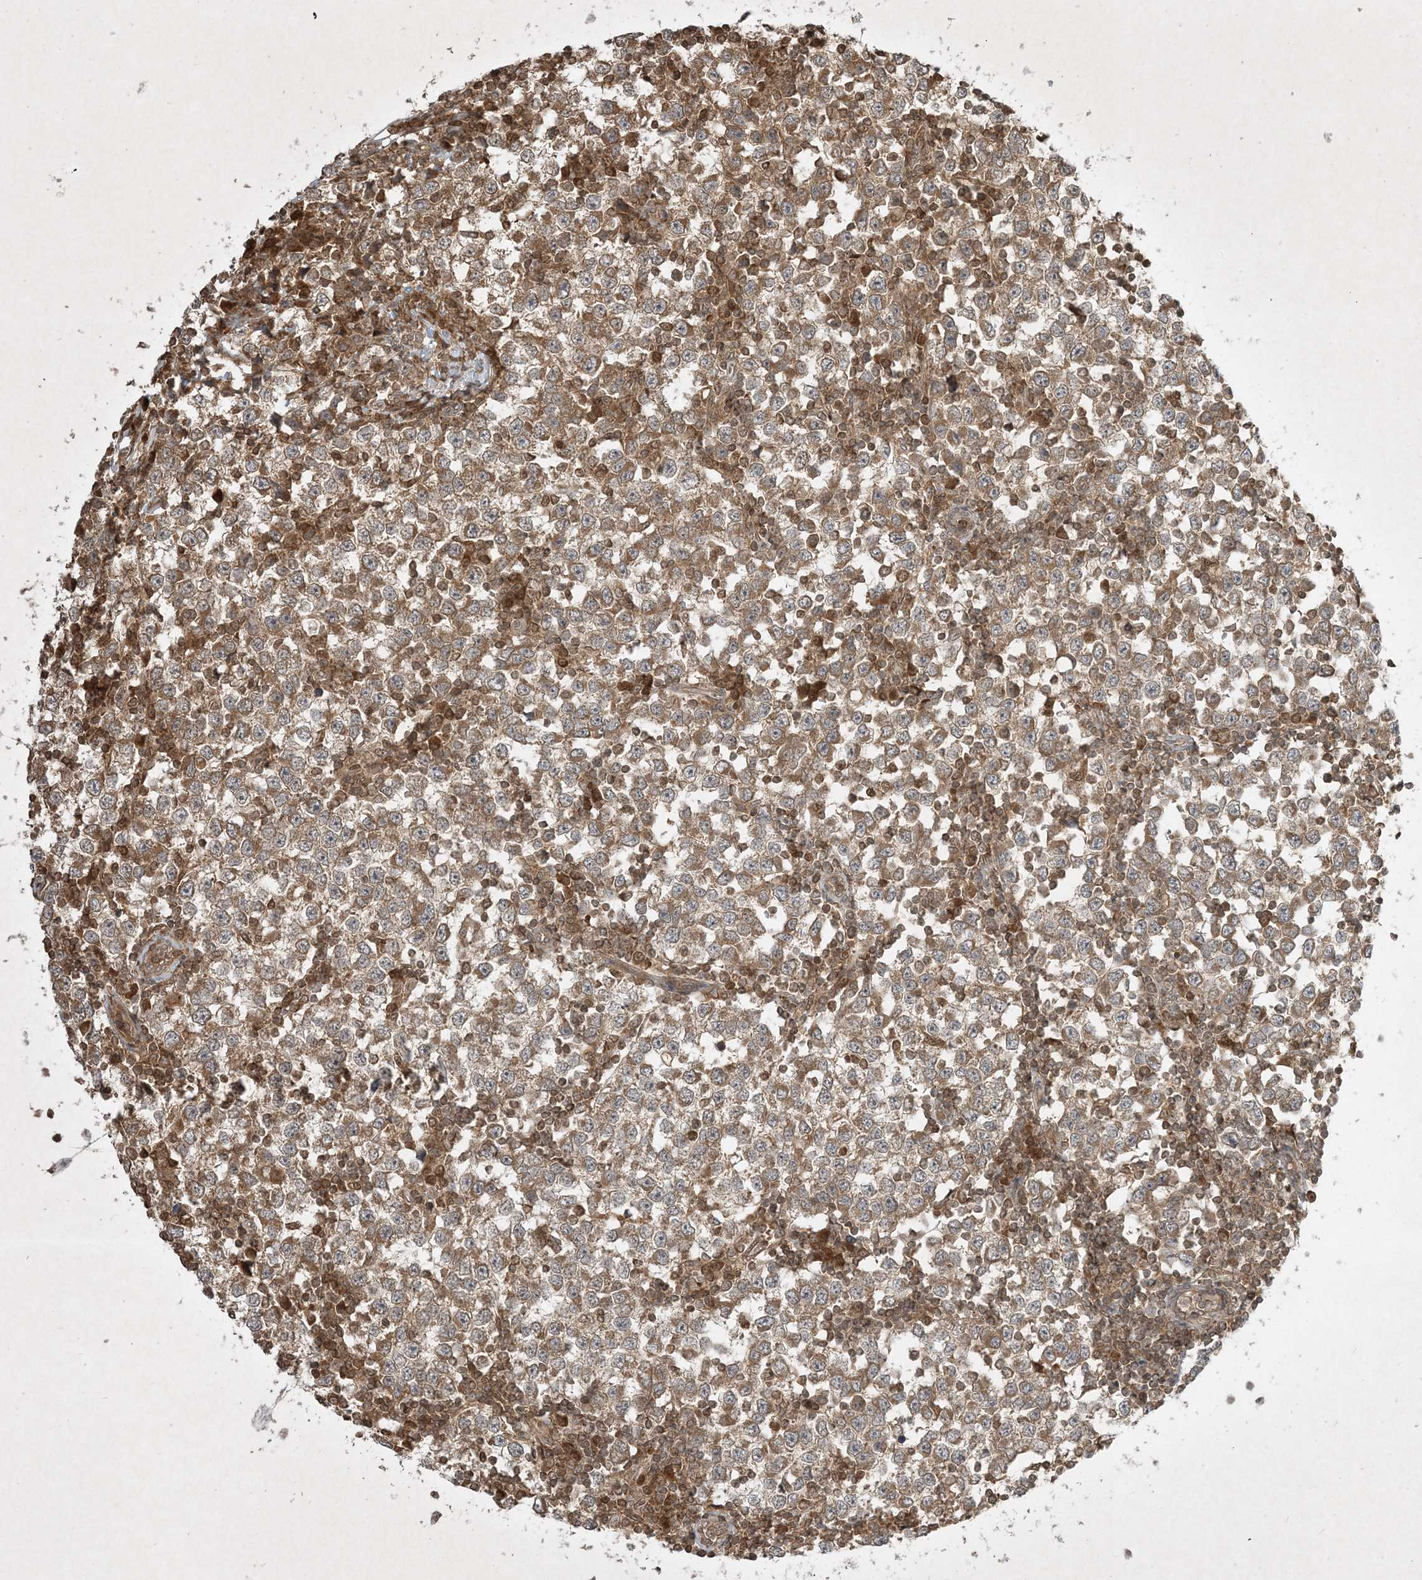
{"staining": {"intensity": "moderate", "quantity": ">75%", "location": "cytoplasmic/membranous"}, "tissue": "testis cancer", "cell_type": "Tumor cells", "image_type": "cancer", "snomed": [{"axis": "morphology", "description": "Seminoma, NOS"}, {"axis": "topography", "description": "Testis"}], "caption": "A high-resolution image shows immunohistochemistry (IHC) staining of testis seminoma, which shows moderate cytoplasmic/membranous staining in approximately >75% of tumor cells. (brown staining indicates protein expression, while blue staining denotes nuclei).", "gene": "PLTP", "patient": {"sex": "male", "age": 65}}